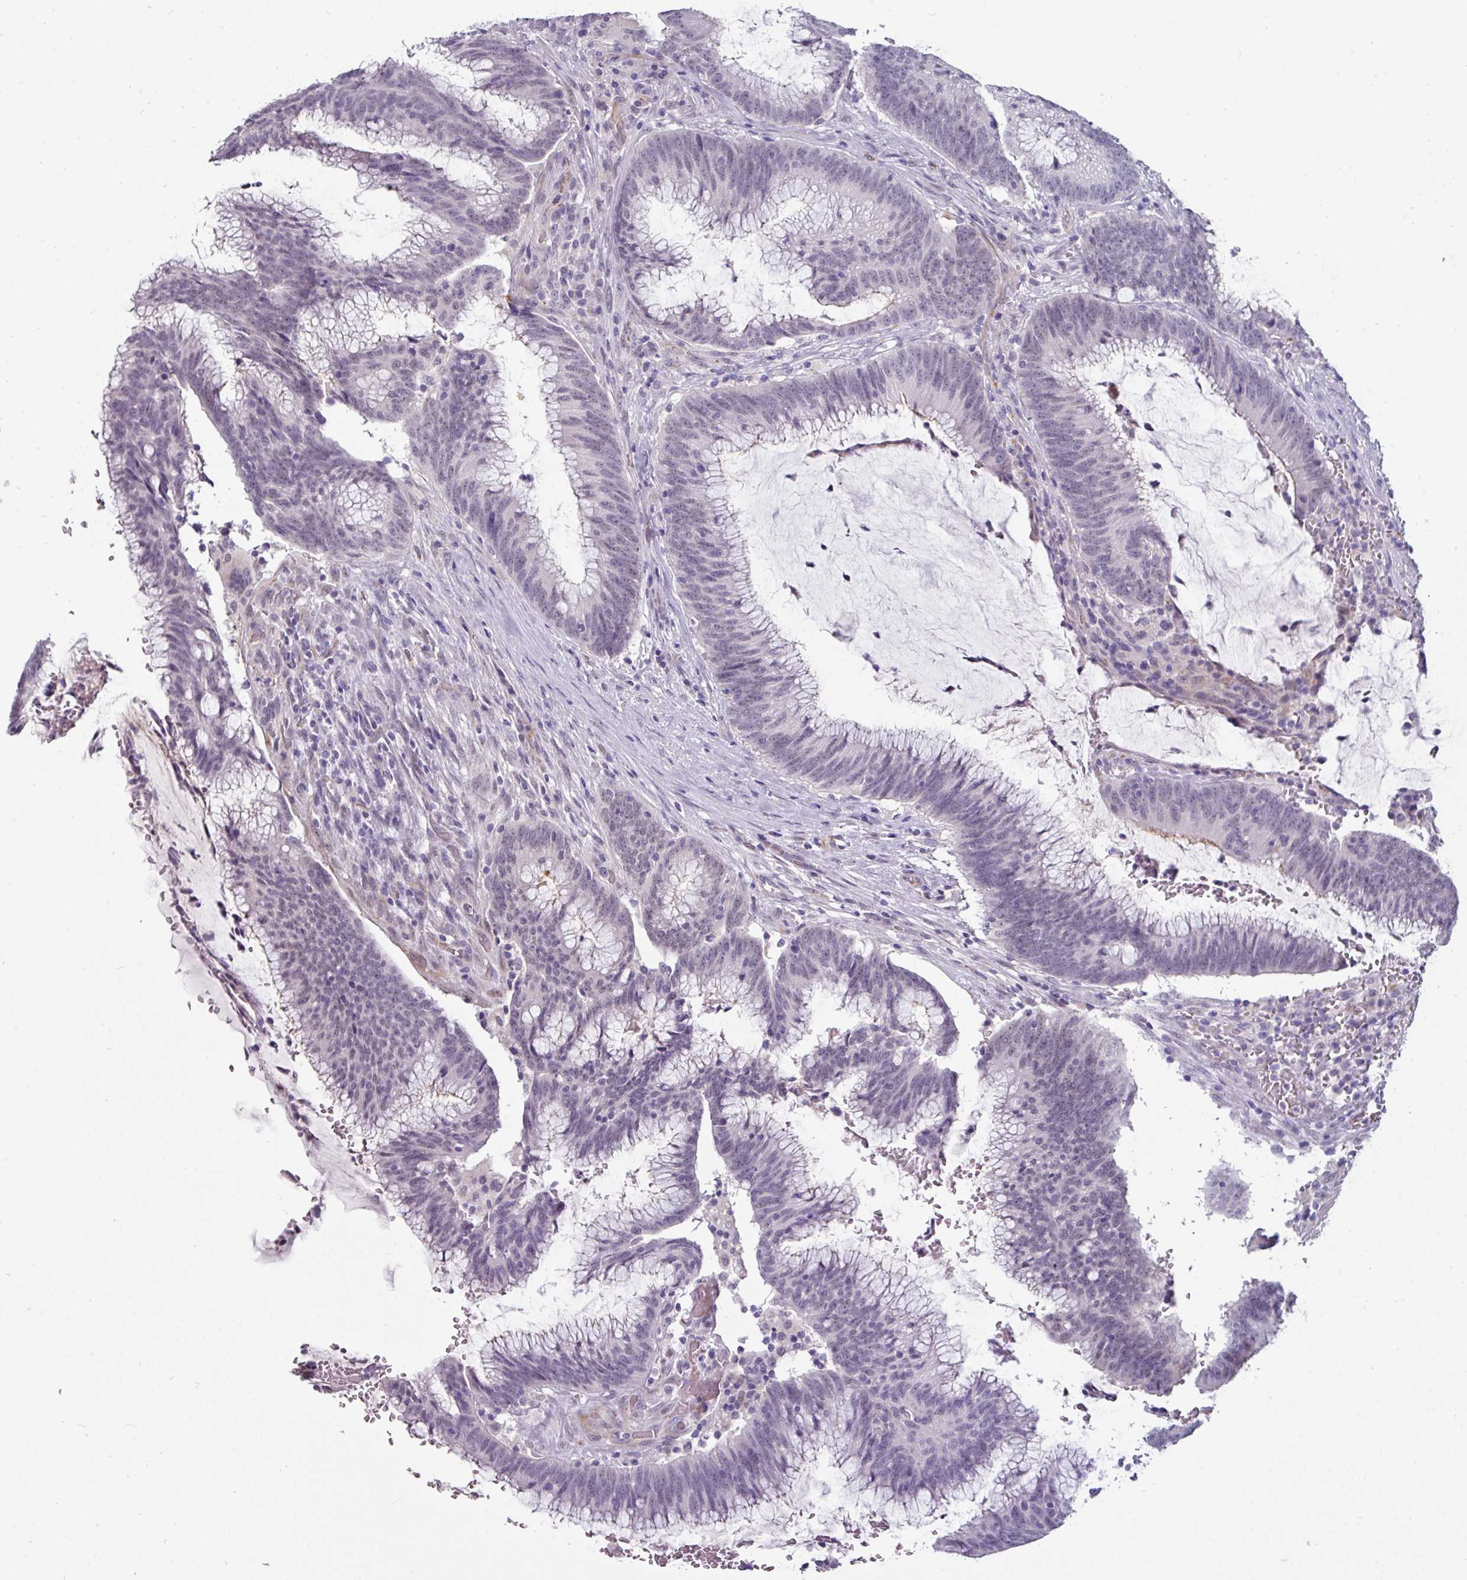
{"staining": {"intensity": "negative", "quantity": "none", "location": "none"}, "tissue": "colorectal cancer", "cell_type": "Tumor cells", "image_type": "cancer", "snomed": [{"axis": "morphology", "description": "Adenocarcinoma, NOS"}, {"axis": "topography", "description": "Rectum"}], "caption": "Immunohistochemistry (IHC) micrograph of neoplastic tissue: human colorectal cancer stained with DAB (3,3'-diaminobenzidine) displays no significant protein positivity in tumor cells.", "gene": "EYA3", "patient": {"sex": "female", "age": 77}}